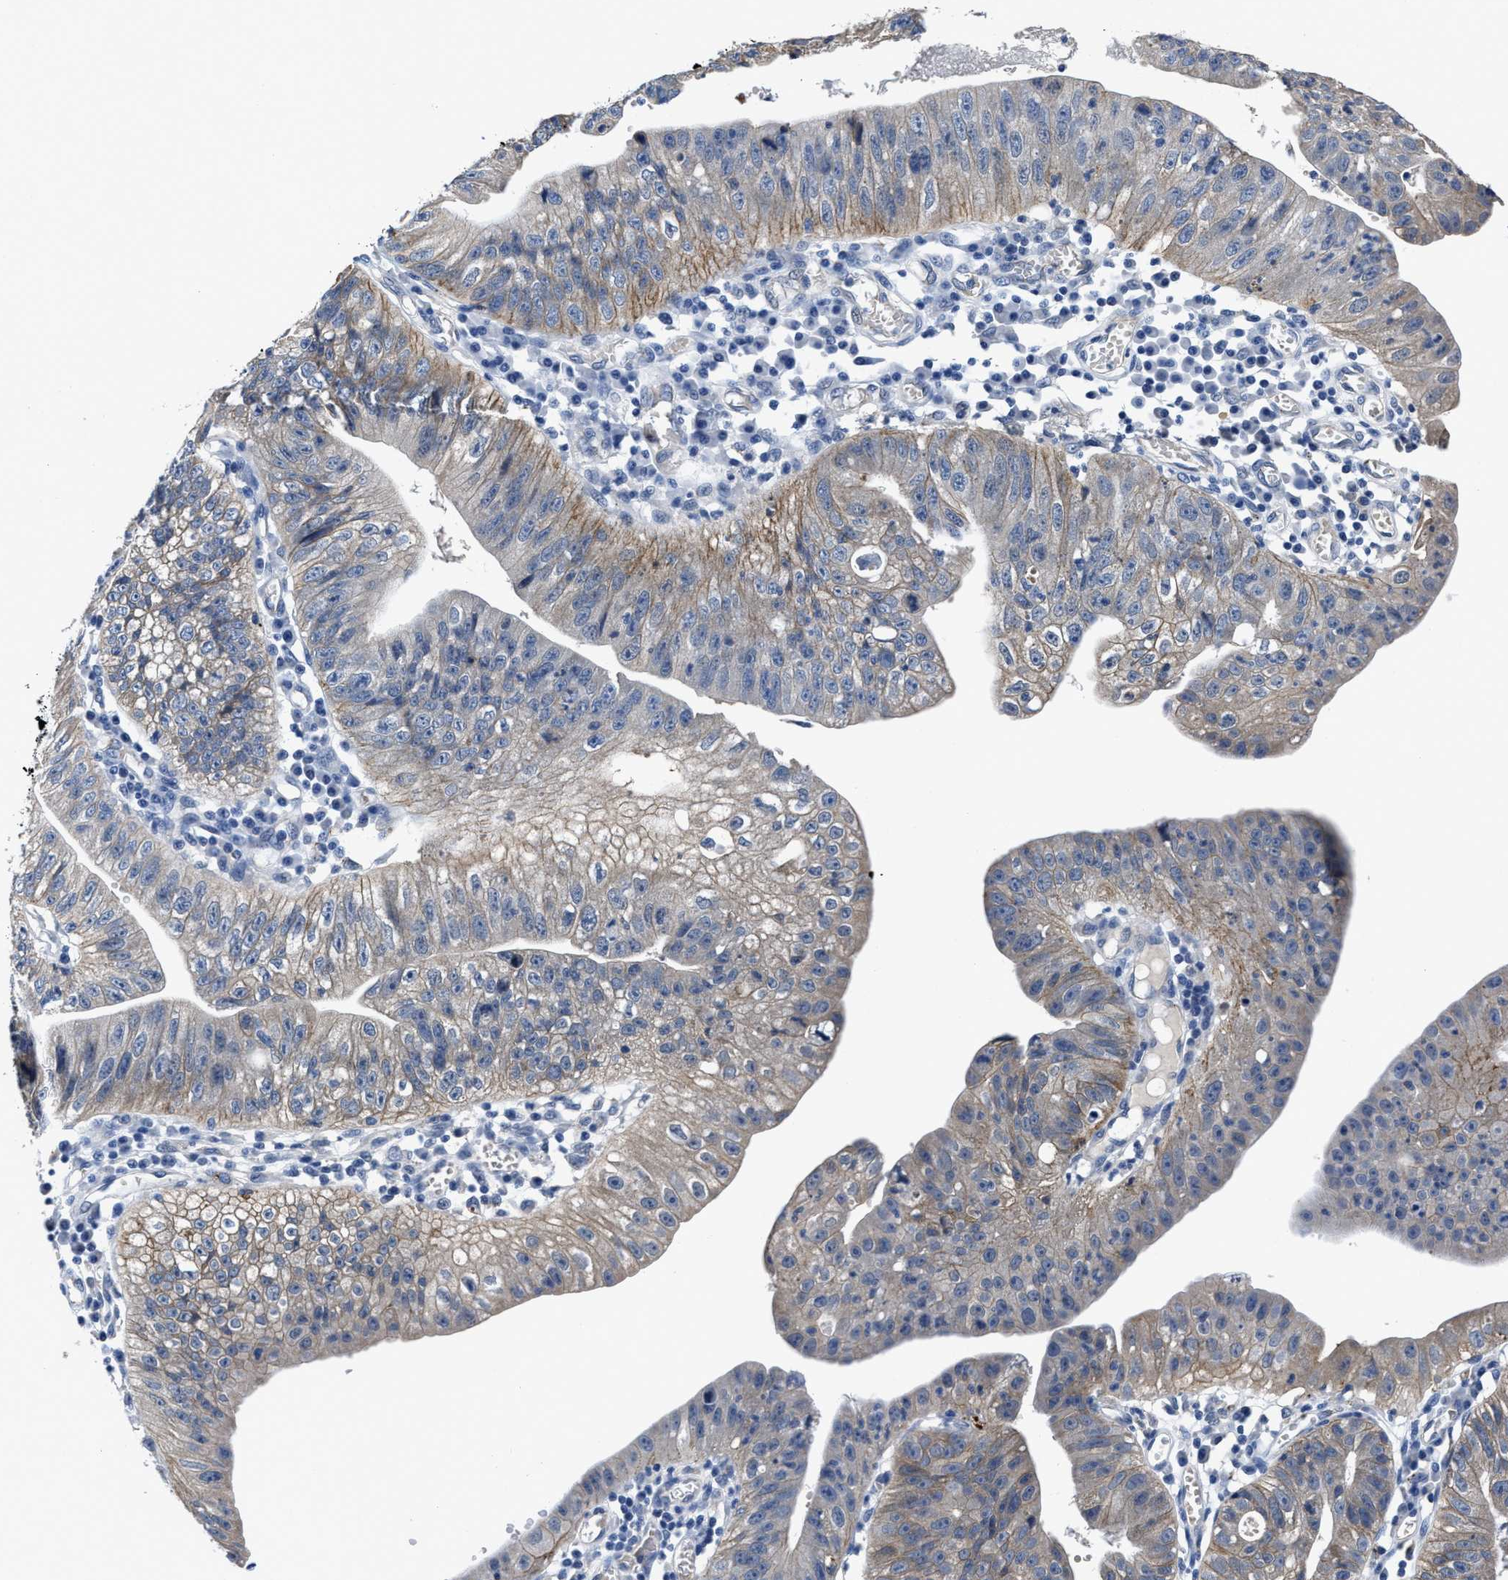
{"staining": {"intensity": "moderate", "quantity": "25%-75%", "location": "cytoplasmic/membranous"}, "tissue": "stomach cancer", "cell_type": "Tumor cells", "image_type": "cancer", "snomed": [{"axis": "morphology", "description": "Adenocarcinoma, NOS"}, {"axis": "topography", "description": "Stomach"}], "caption": "Immunohistochemistry (IHC) (DAB) staining of human adenocarcinoma (stomach) displays moderate cytoplasmic/membranous protein expression in about 25%-75% of tumor cells.", "gene": "GHITM", "patient": {"sex": "male", "age": 59}}